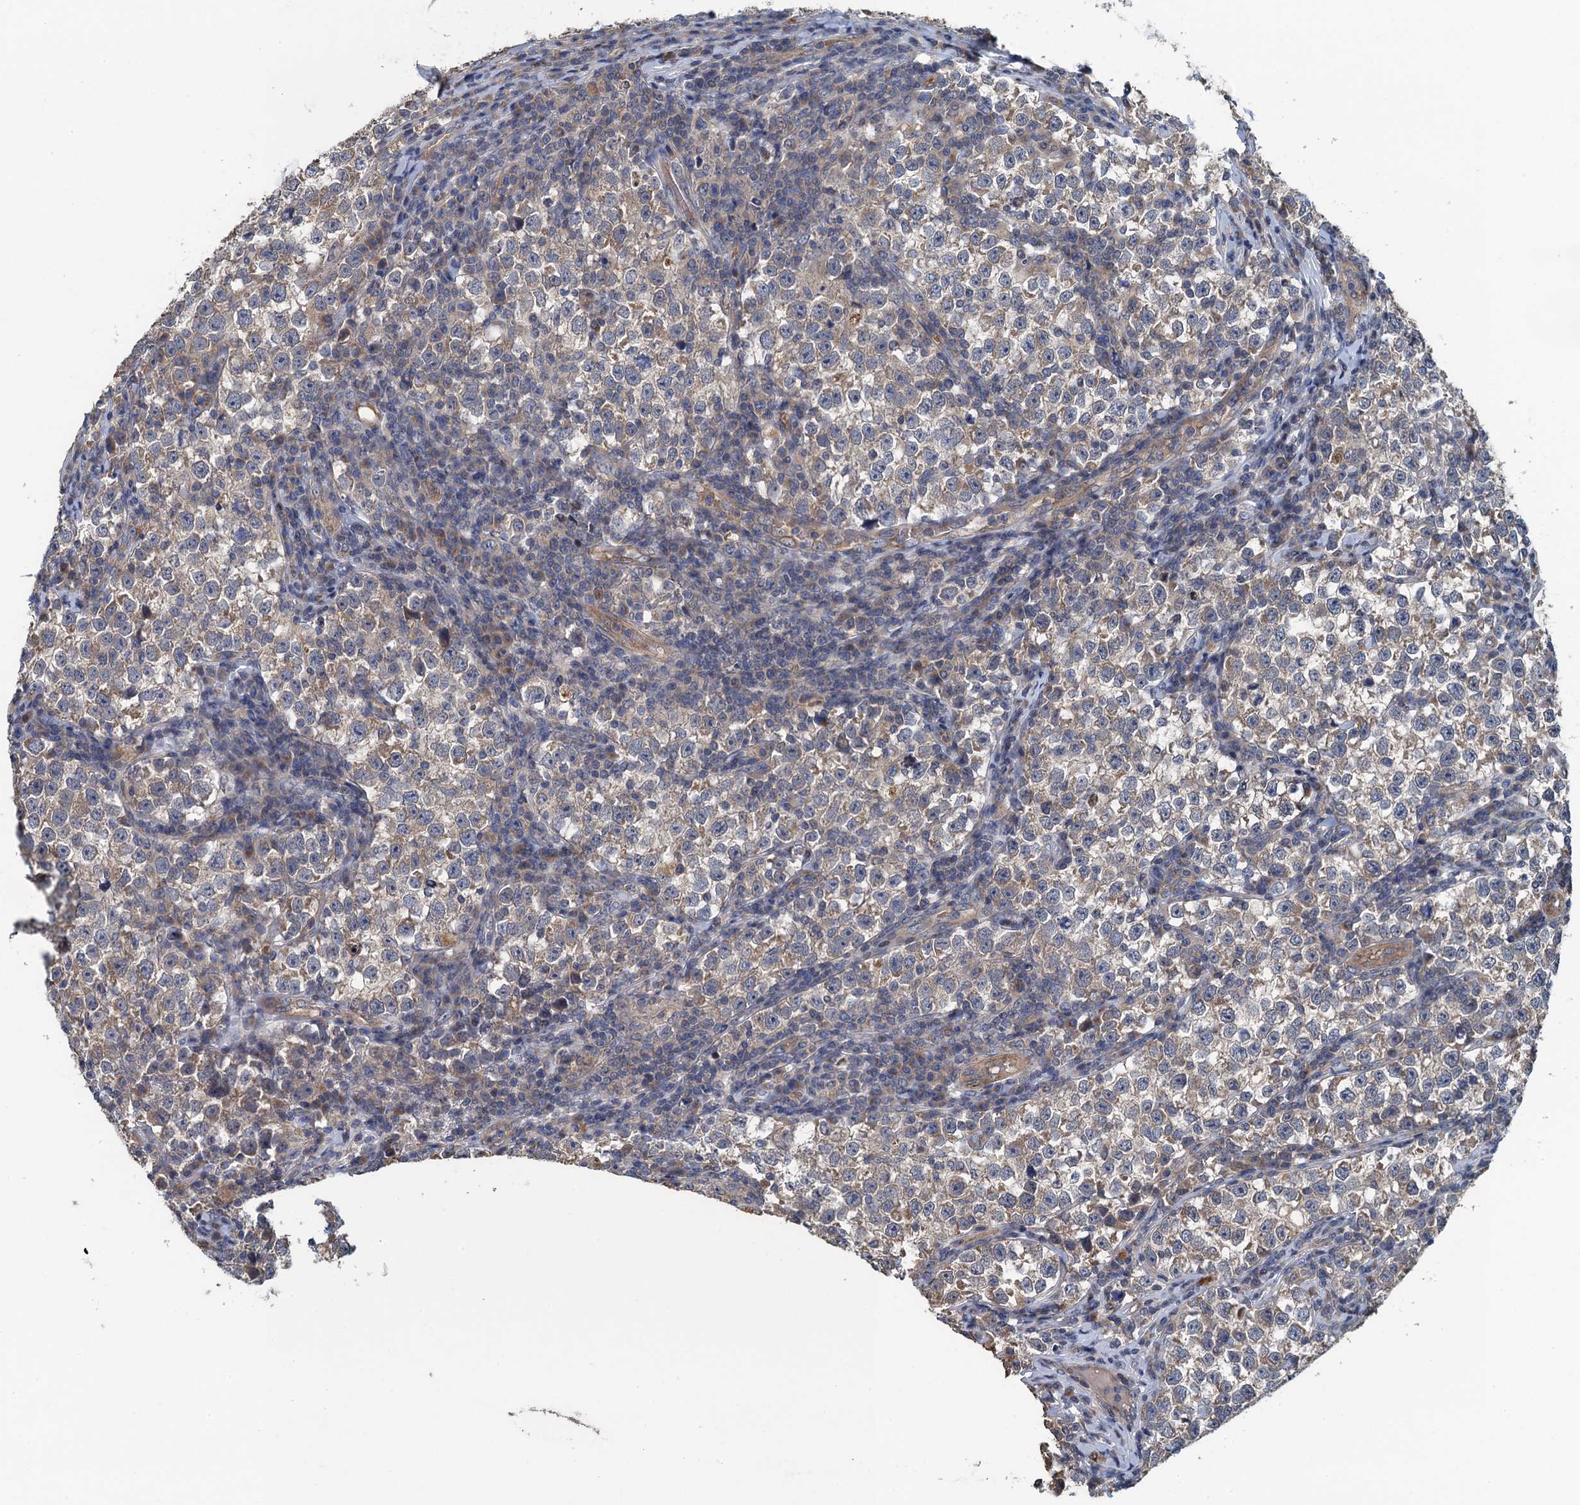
{"staining": {"intensity": "weak", "quantity": ">75%", "location": "cytoplasmic/membranous"}, "tissue": "testis cancer", "cell_type": "Tumor cells", "image_type": "cancer", "snomed": [{"axis": "morphology", "description": "Normal tissue, NOS"}, {"axis": "morphology", "description": "Seminoma, NOS"}, {"axis": "topography", "description": "Testis"}], "caption": "There is low levels of weak cytoplasmic/membranous positivity in tumor cells of seminoma (testis), as demonstrated by immunohistochemical staining (brown color).", "gene": "KBTBD8", "patient": {"sex": "male", "age": 43}}